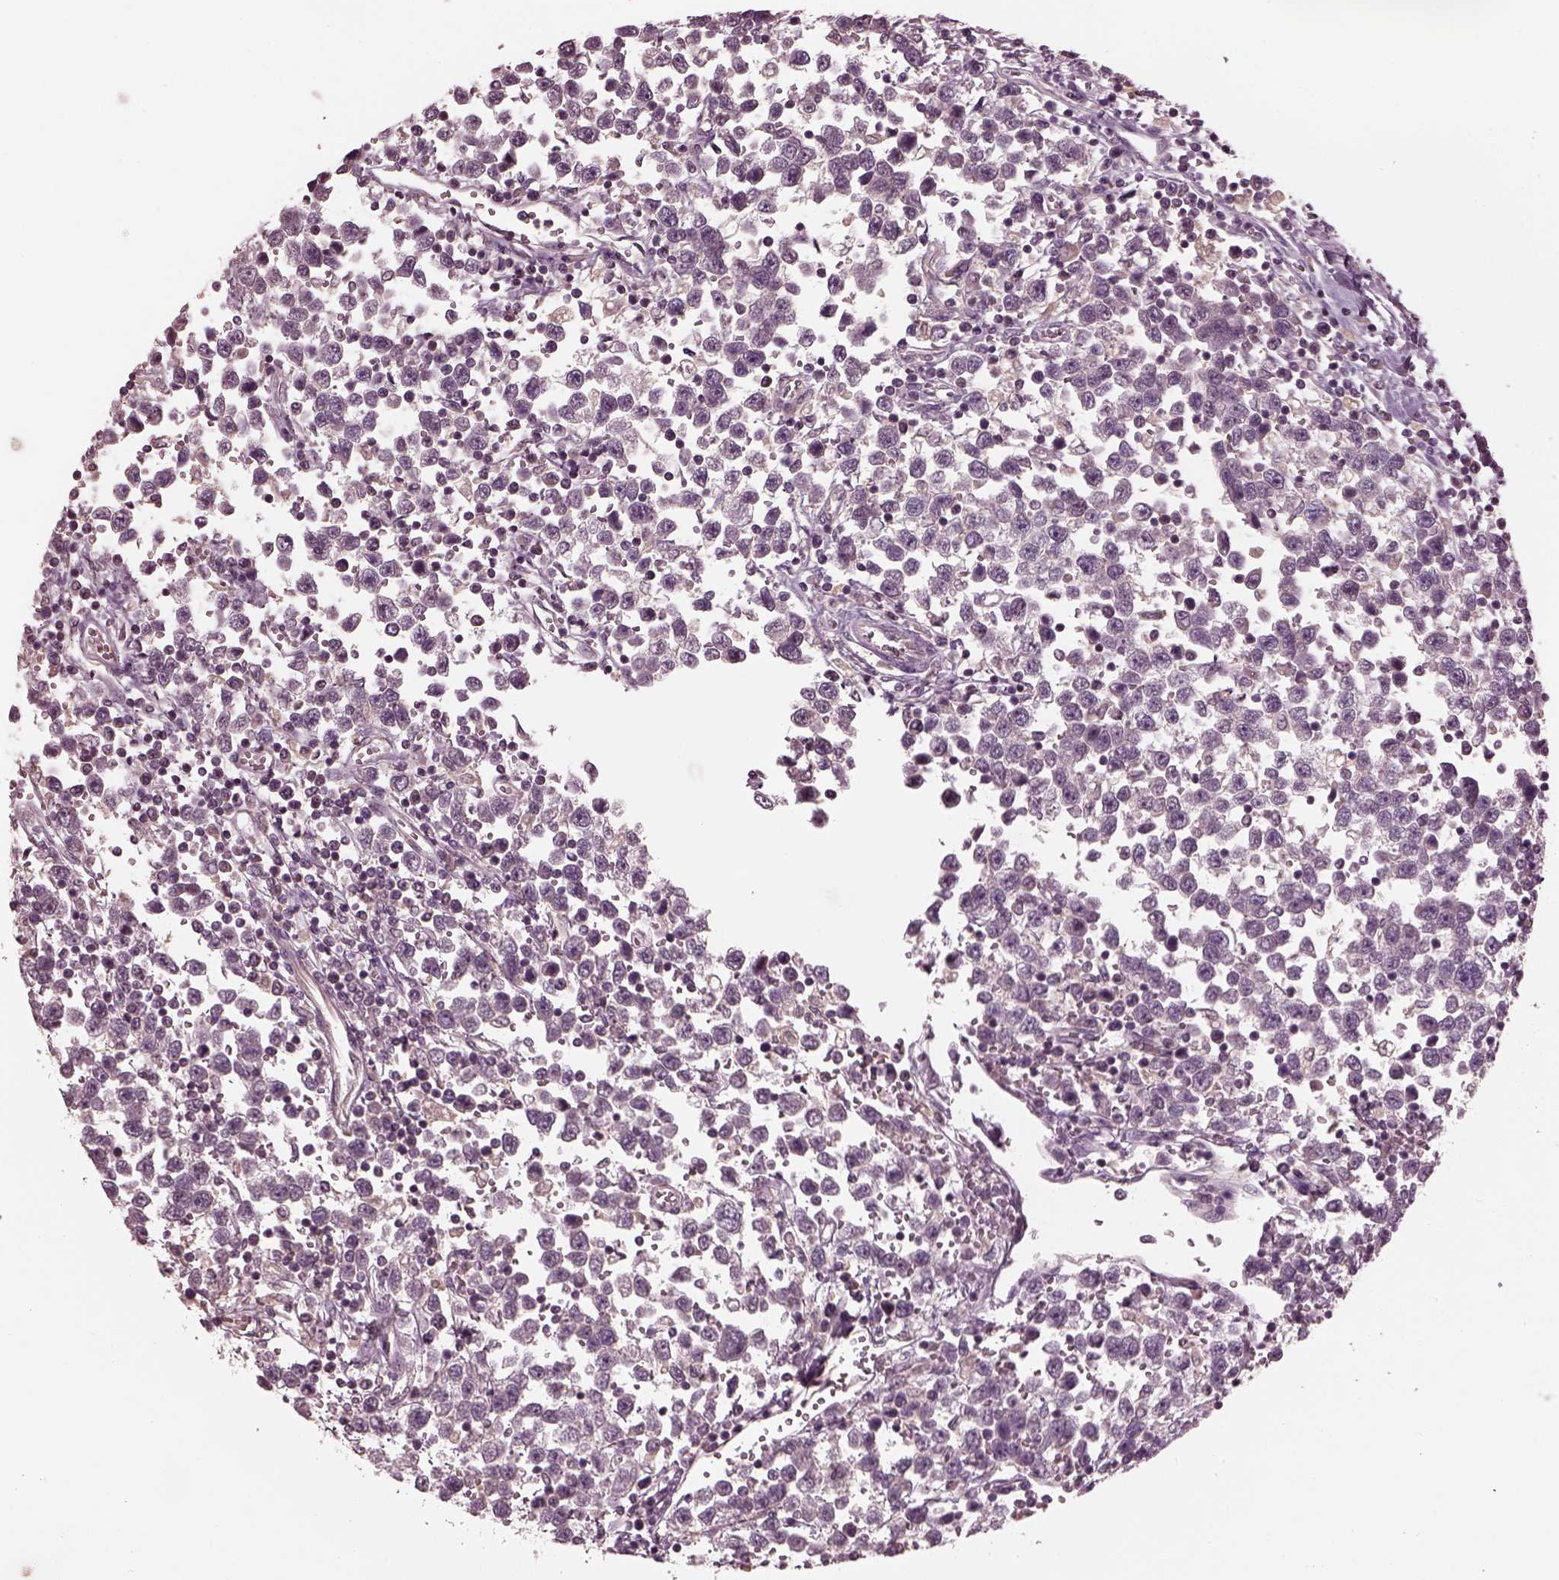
{"staining": {"intensity": "negative", "quantity": "none", "location": "none"}, "tissue": "testis cancer", "cell_type": "Tumor cells", "image_type": "cancer", "snomed": [{"axis": "morphology", "description": "Seminoma, NOS"}, {"axis": "topography", "description": "Testis"}], "caption": "The histopathology image shows no staining of tumor cells in seminoma (testis). The staining is performed using DAB brown chromogen with nuclei counter-stained in using hematoxylin.", "gene": "PORCN", "patient": {"sex": "male", "age": 34}}